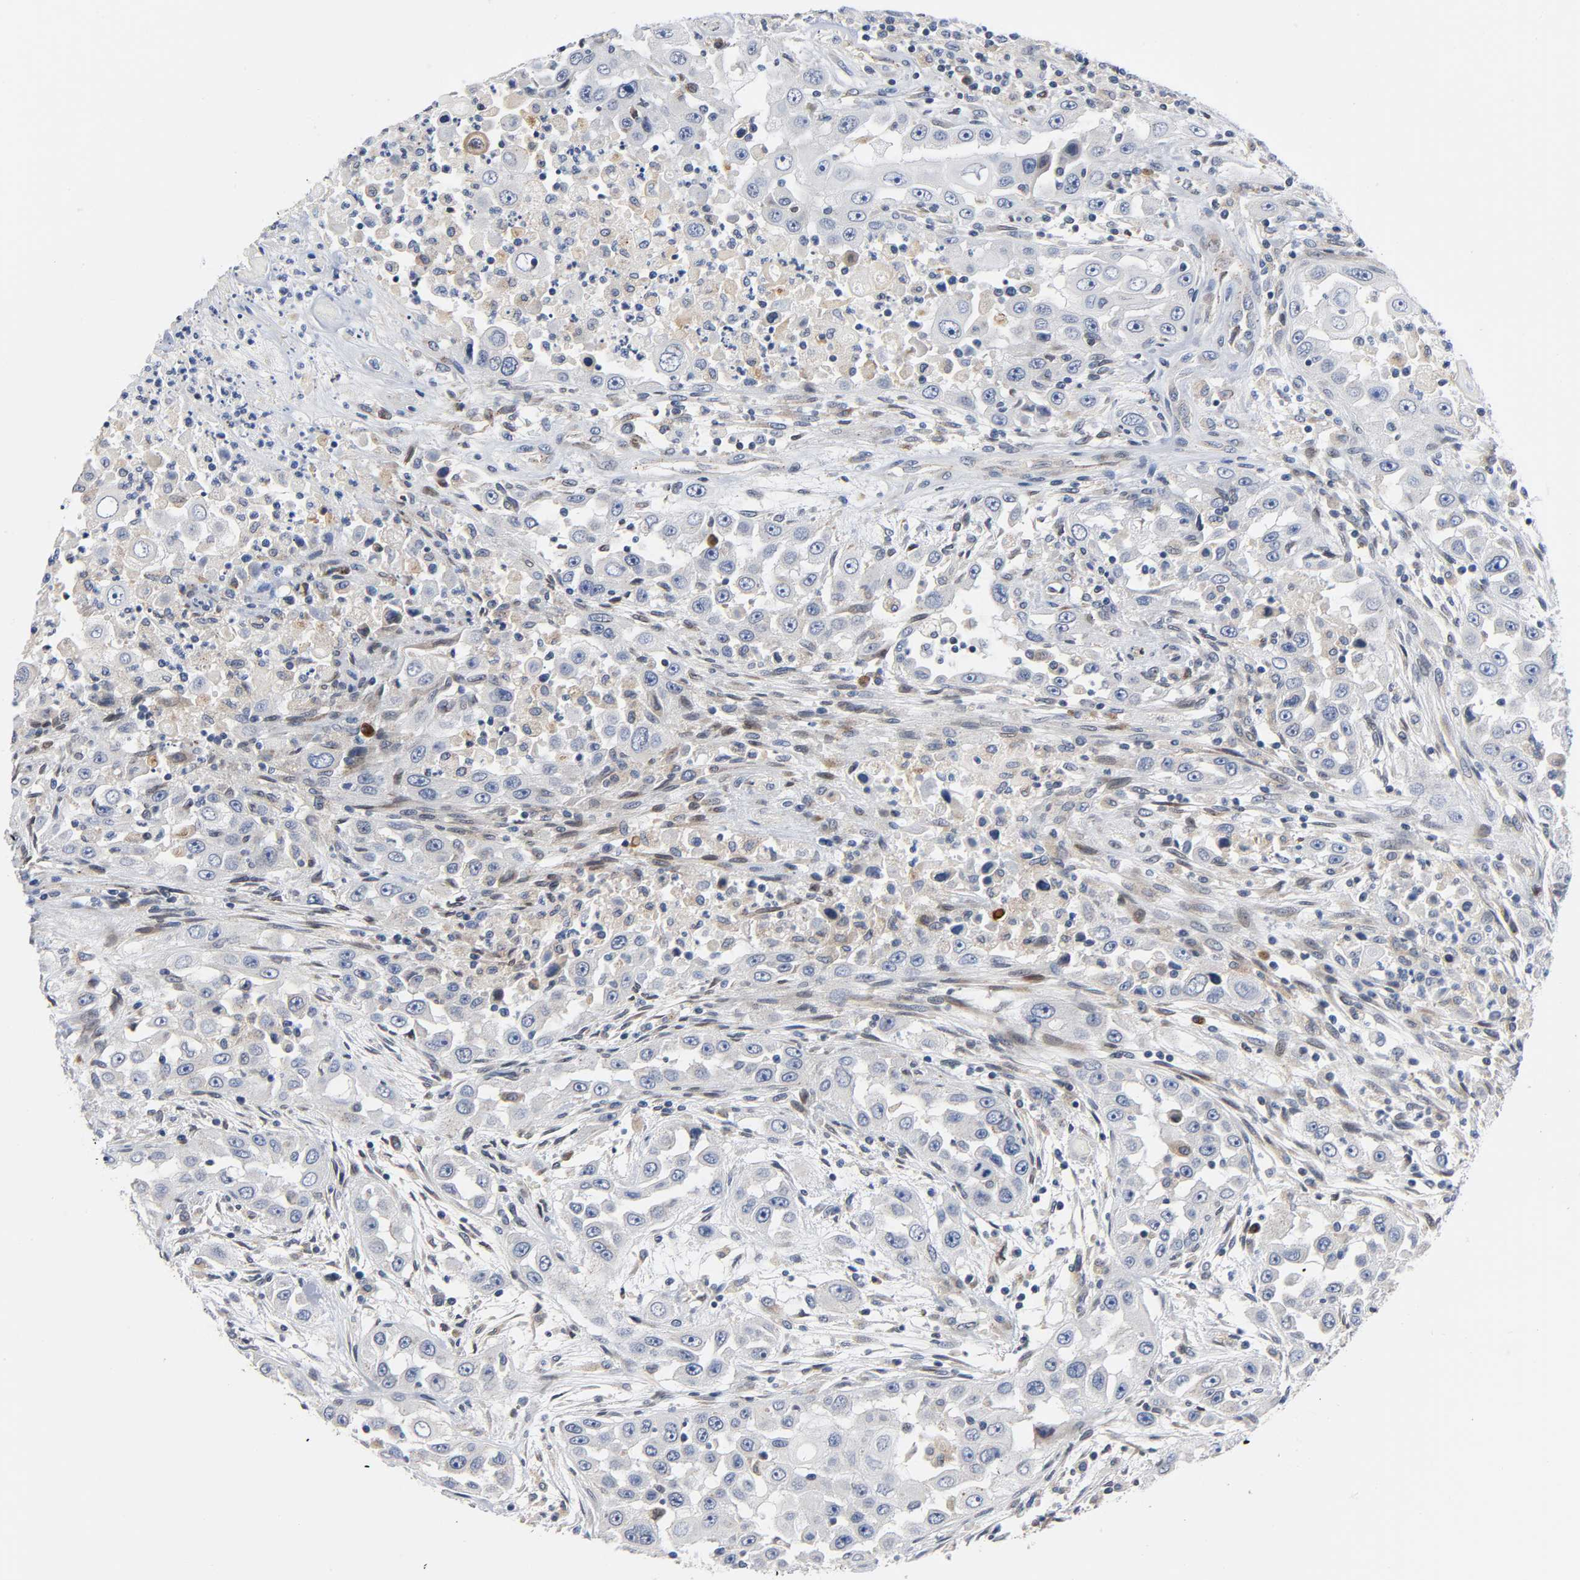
{"staining": {"intensity": "weak", "quantity": "<25%", "location": "cytoplasmic/membranous"}, "tissue": "head and neck cancer", "cell_type": "Tumor cells", "image_type": "cancer", "snomed": [{"axis": "morphology", "description": "Carcinoma, NOS"}, {"axis": "topography", "description": "Head-Neck"}], "caption": "Immunohistochemistry (IHC) histopathology image of head and neck cancer stained for a protein (brown), which shows no staining in tumor cells.", "gene": "ASB6", "patient": {"sex": "male", "age": 87}}